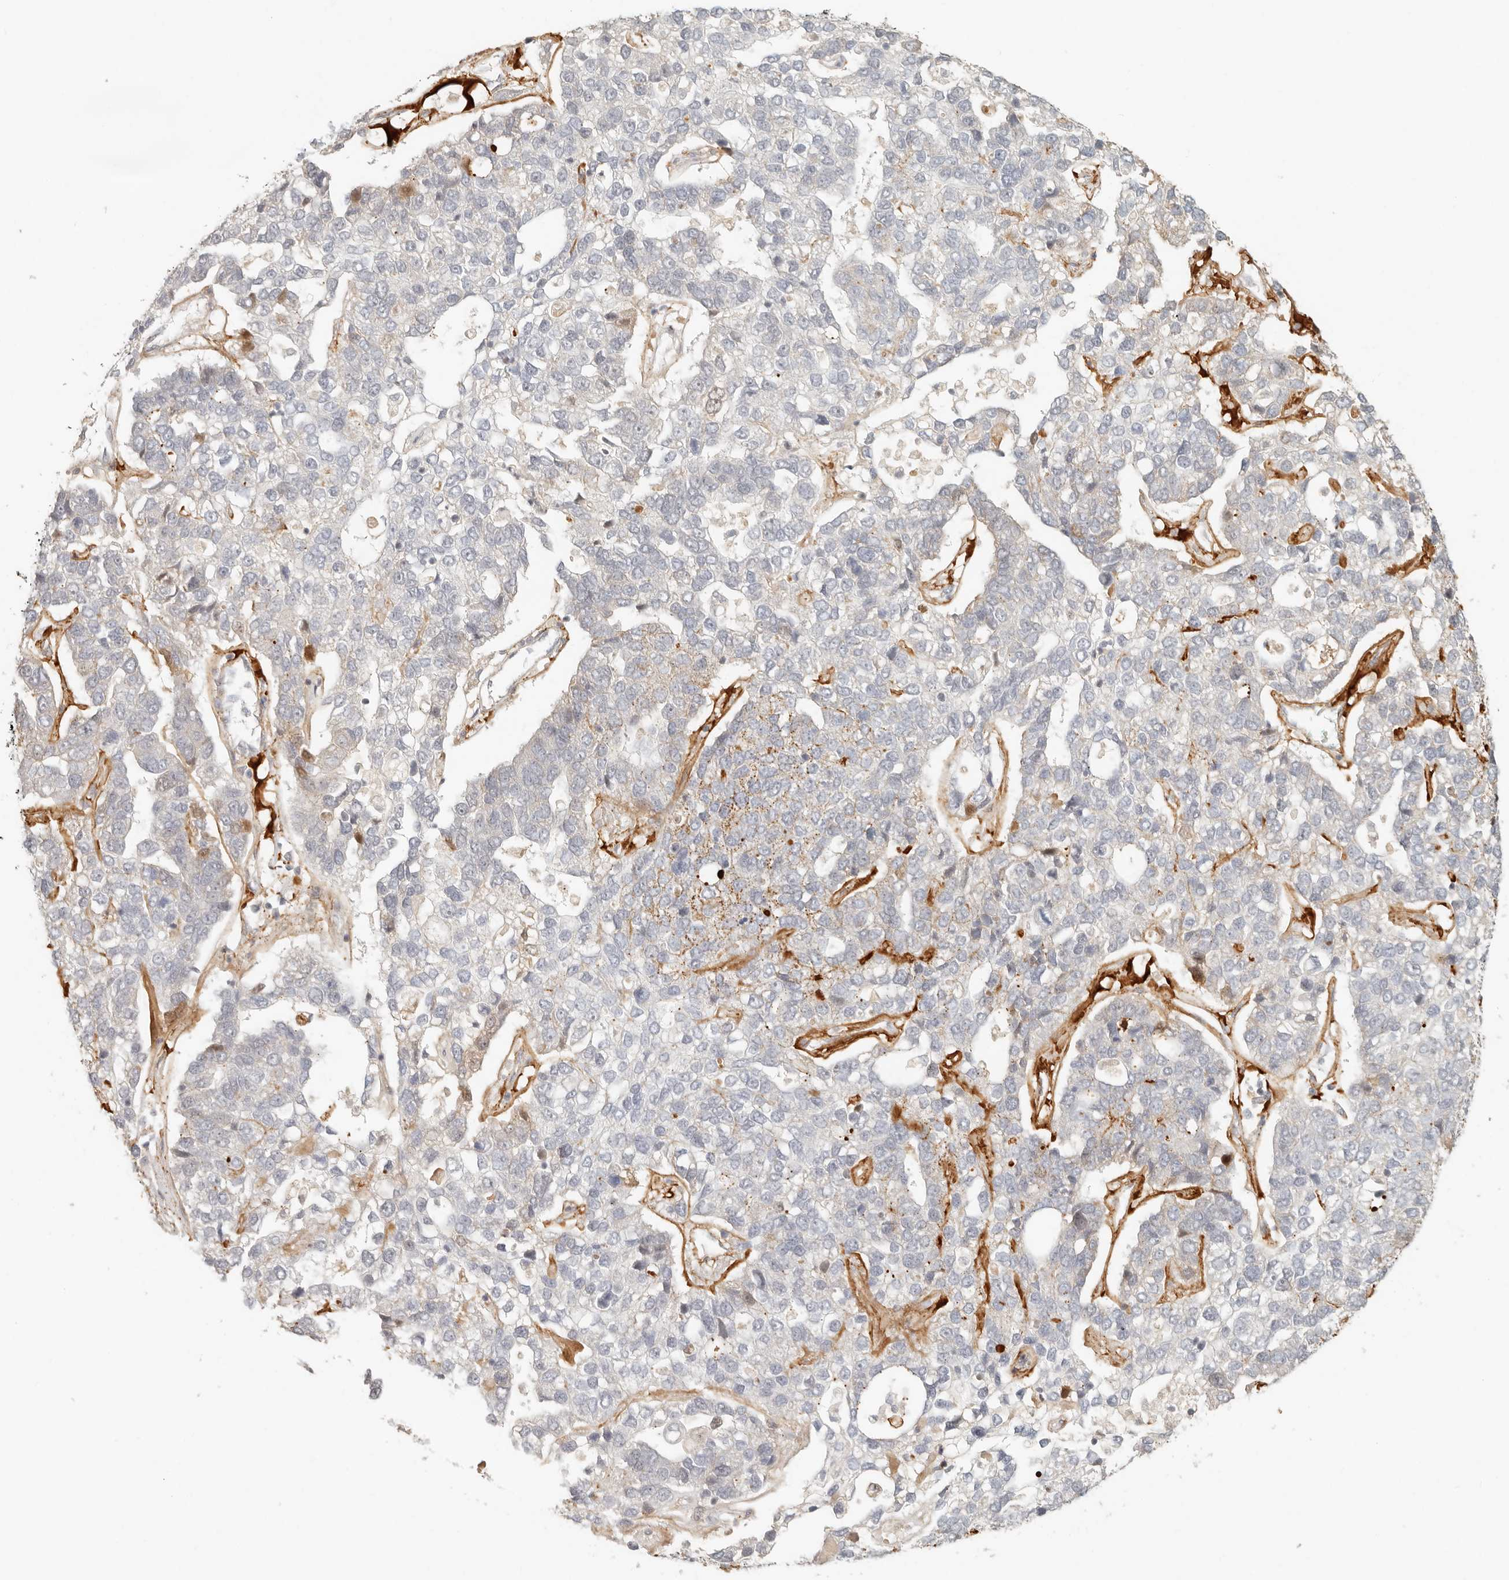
{"staining": {"intensity": "negative", "quantity": "none", "location": "none"}, "tissue": "pancreatic cancer", "cell_type": "Tumor cells", "image_type": "cancer", "snomed": [{"axis": "morphology", "description": "Adenocarcinoma, NOS"}, {"axis": "topography", "description": "Pancreas"}], "caption": "Tumor cells are negative for protein expression in human pancreatic cancer.", "gene": "GABPA", "patient": {"sex": "female", "age": 61}}